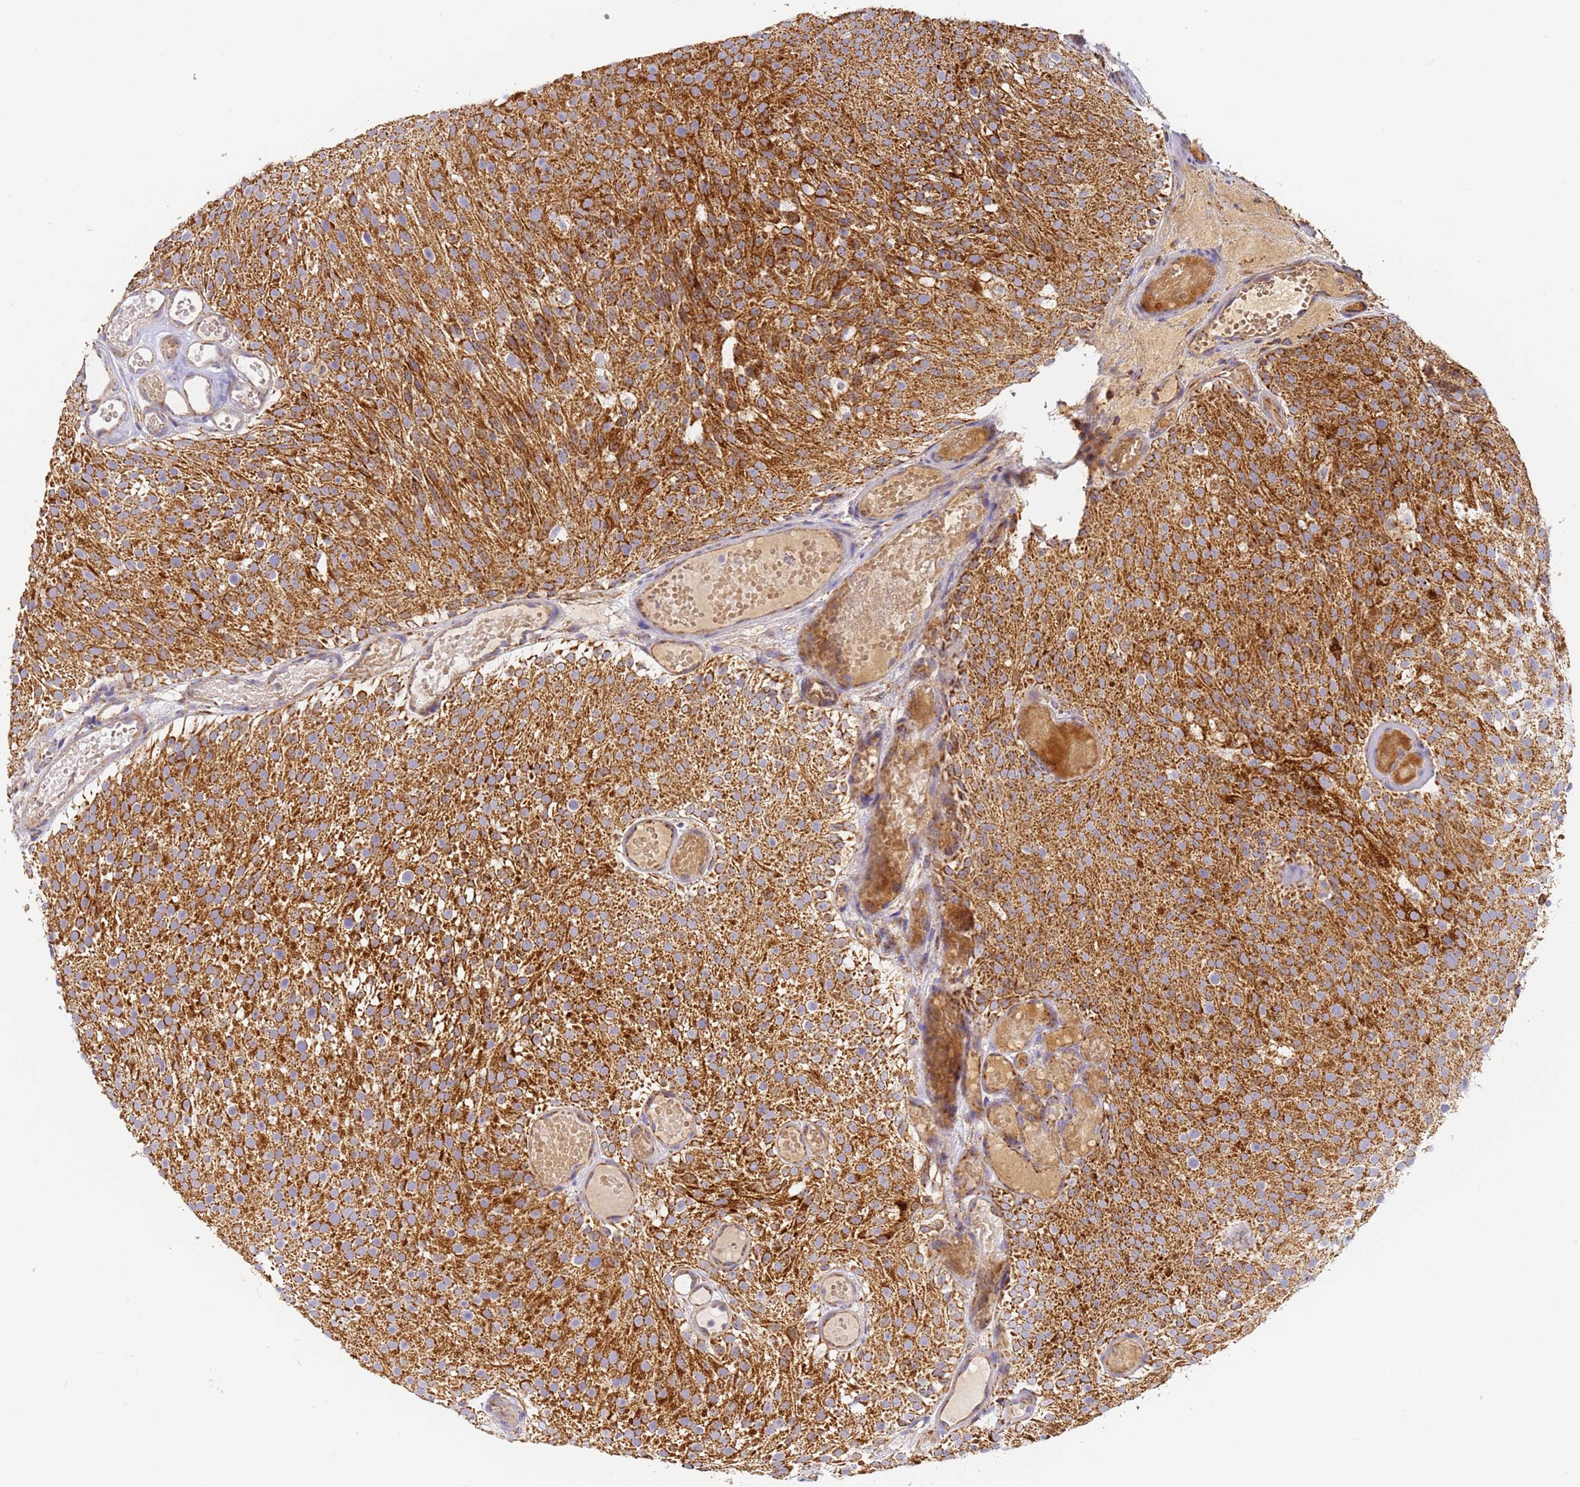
{"staining": {"intensity": "strong", "quantity": ">75%", "location": "cytoplasmic/membranous"}, "tissue": "urothelial cancer", "cell_type": "Tumor cells", "image_type": "cancer", "snomed": [{"axis": "morphology", "description": "Urothelial carcinoma, Low grade"}, {"axis": "topography", "description": "Urinary bladder"}], "caption": "This photomicrograph demonstrates immunohistochemistry staining of human urothelial cancer, with high strong cytoplasmic/membranous positivity in about >75% of tumor cells.", "gene": "FRG2C", "patient": {"sex": "male", "age": 78}}